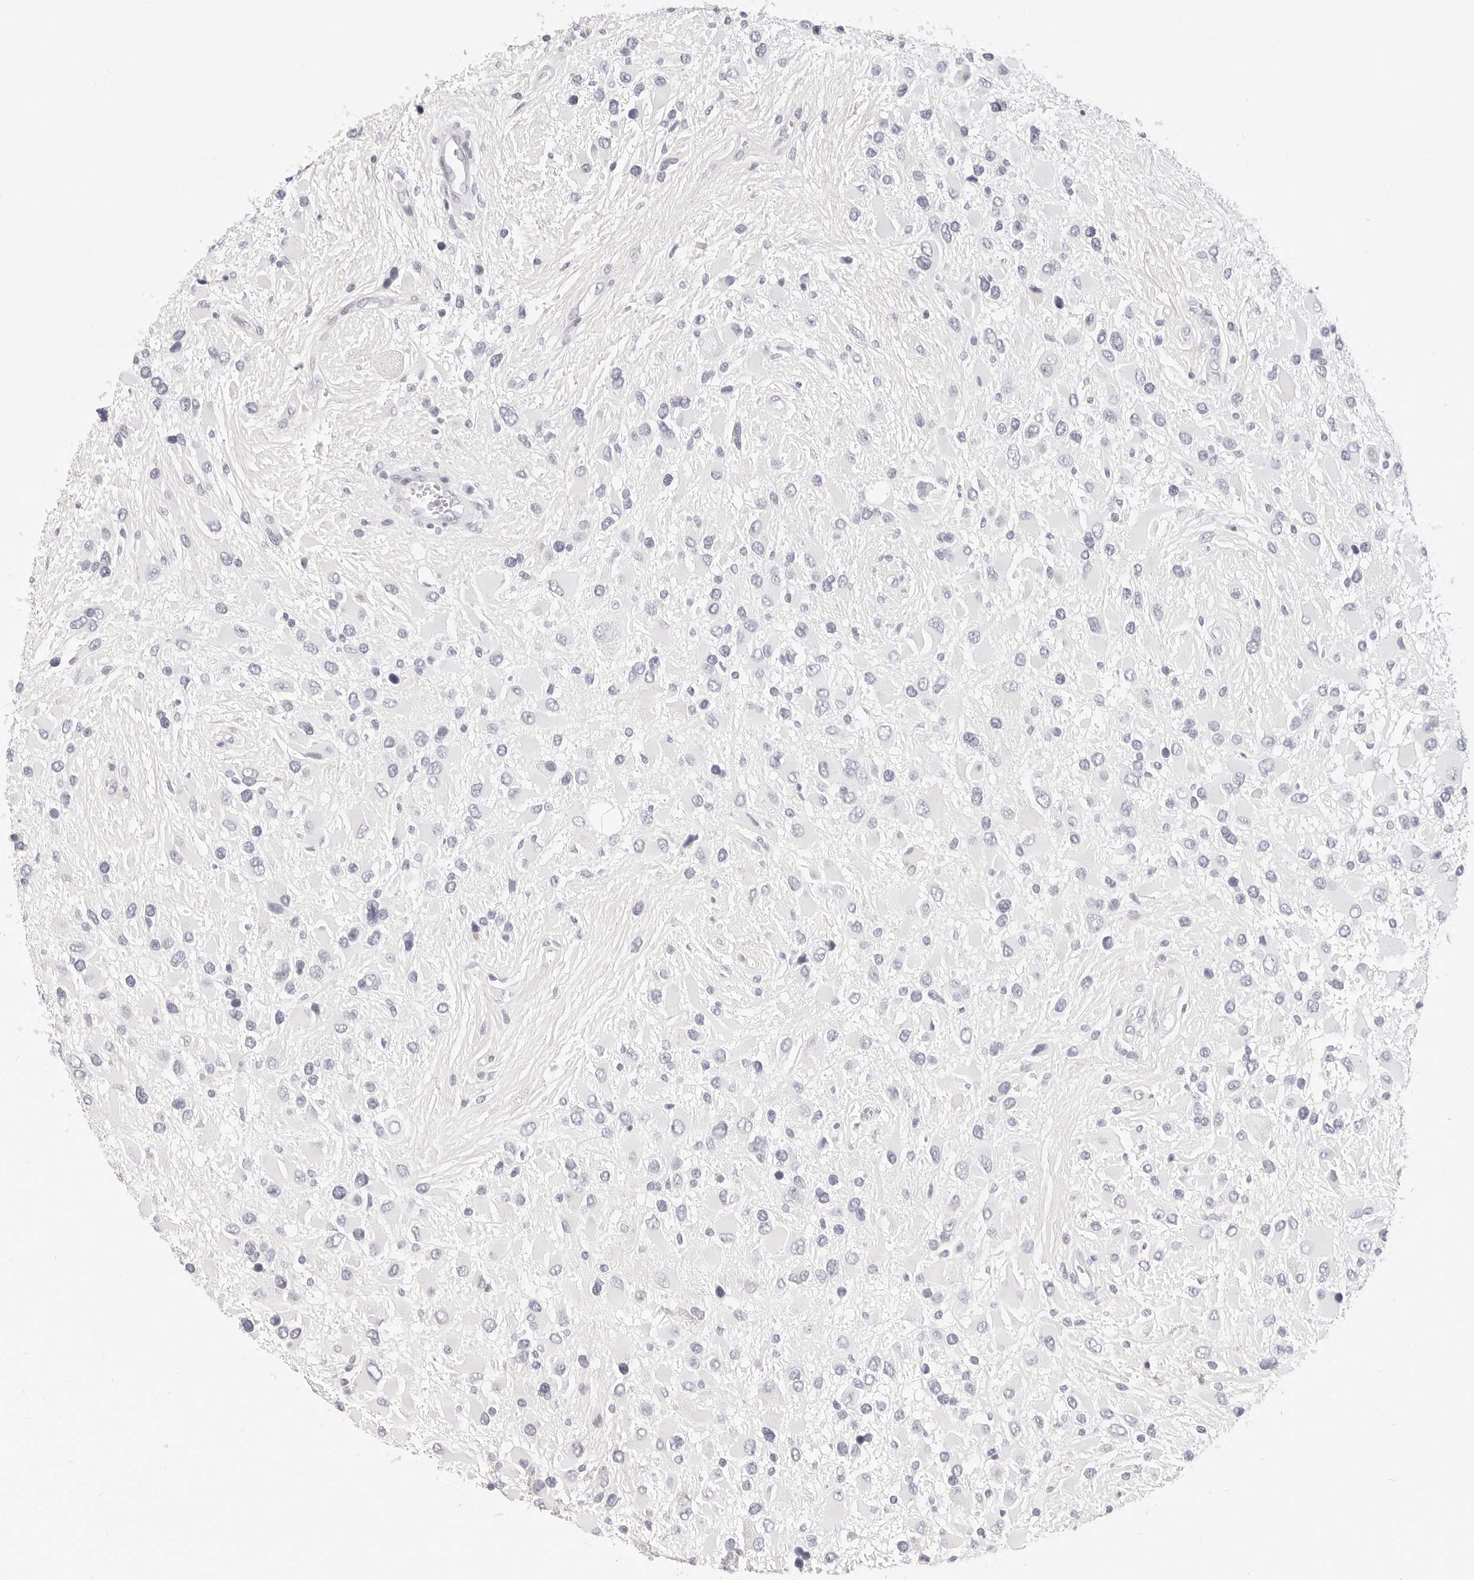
{"staining": {"intensity": "negative", "quantity": "none", "location": "none"}, "tissue": "glioma", "cell_type": "Tumor cells", "image_type": "cancer", "snomed": [{"axis": "morphology", "description": "Glioma, malignant, High grade"}, {"axis": "topography", "description": "Brain"}], "caption": "Human malignant glioma (high-grade) stained for a protein using immunohistochemistry shows no expression in tumor cells.", "gene": "CAMP", "patient": {"sex": "male", "age": 53}}